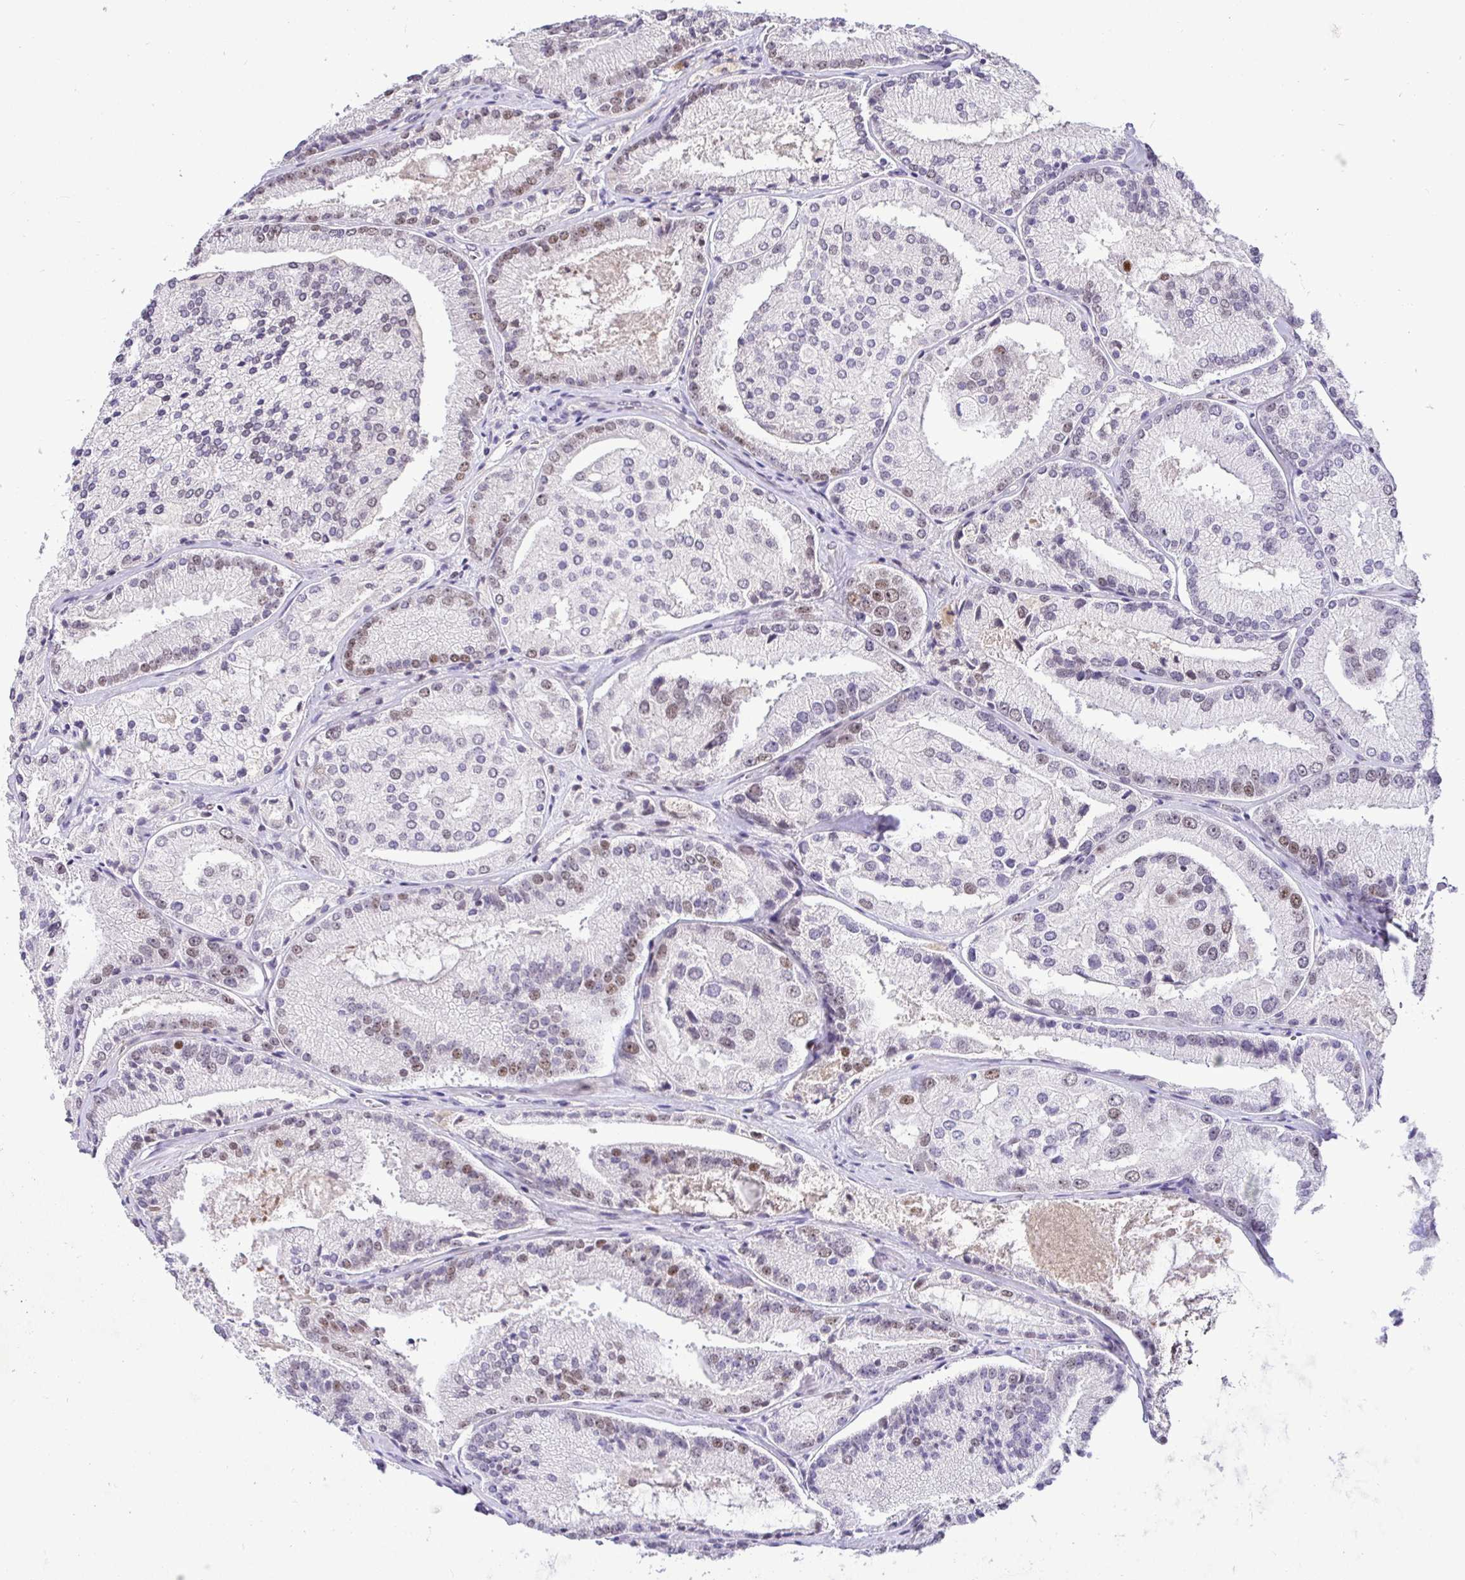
{"staining": {"intensity": "weak", "quantity": "25%-75%", "location": "nuclear"}, "tissue": "prostate cancer", "cell_type": "Tumor cells", "image_type": "cancer", "snomed": [{"axis": "morphology", "description": "Adenocarcinoma, High grade"}, {"axis": "topography", "description": "Prostate"}], "caption": "DAB immunohistochemical staining of human high-grade adenocarcinoma (prostate) displays weak nuclear protein expression in approximately 25%-75% of tumor cells.", "gene": "NUP188", "patient": {"sex": "male", "age": 73}}